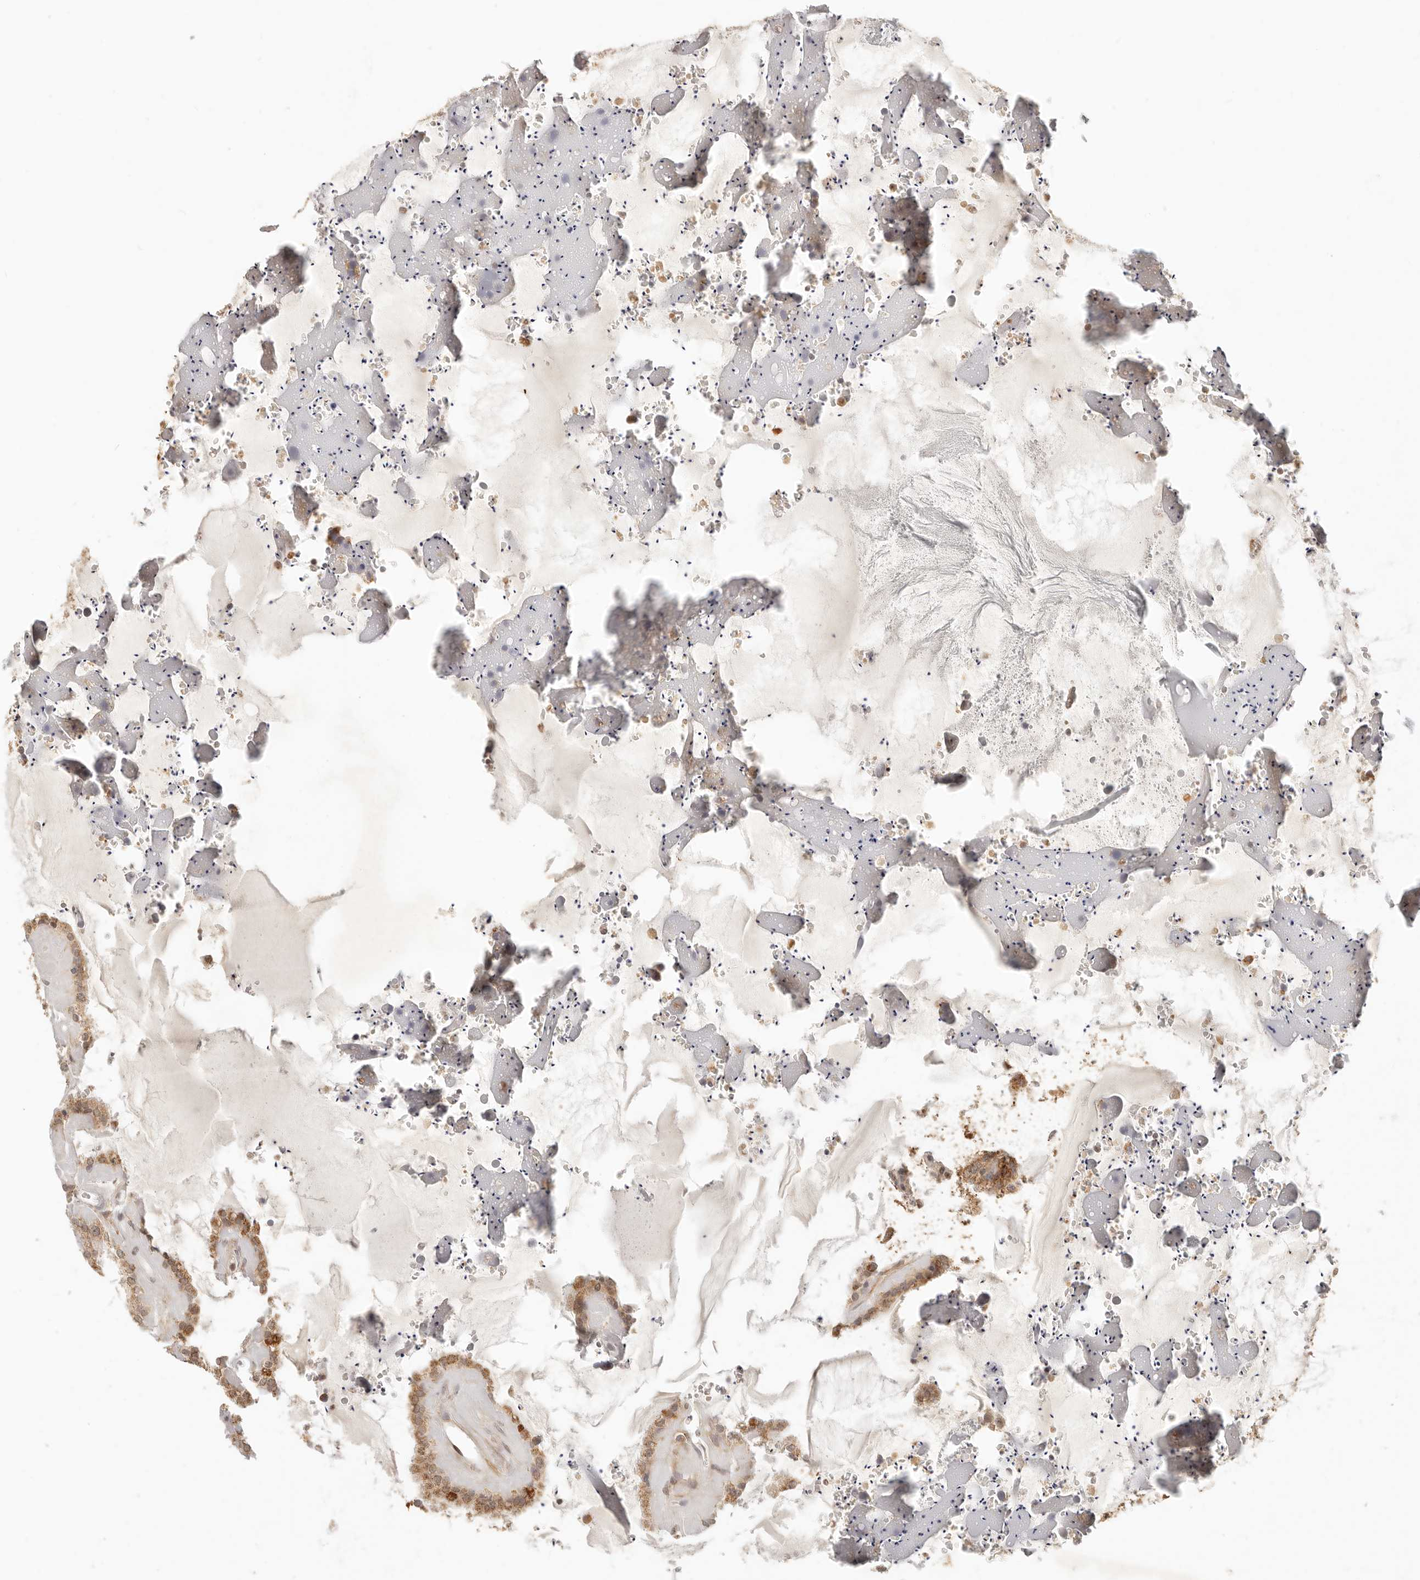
{"staining": {"intensity": "moderate", "quantity": ">75%", "location": "cytoplasmic/membranous"}, "tissue": "seminal vesicle", "cell_type": "Glandular cells", "image_type": "normal", "snomed": [{"axis": "morphology", "description": "Normal tissue, NOS"}, {"axis": "topography", "description": "Prostate"}, {"axis": "topography", "description": "Seminal veicle"}], "caption": "Immunohistochemical staining of unremarkable seminal vesicle displays >75% levels of moderate cytoplasmic/membranous protein expression in about >75% of glandular cells. The staining was performed using DAB to visualize the protein expression in brown, while the nuclei were stained in blue with hematoxylin (Magnification: 20x).", "gene": "INTS11", "patient": {"sex": "male", "age": 59}}